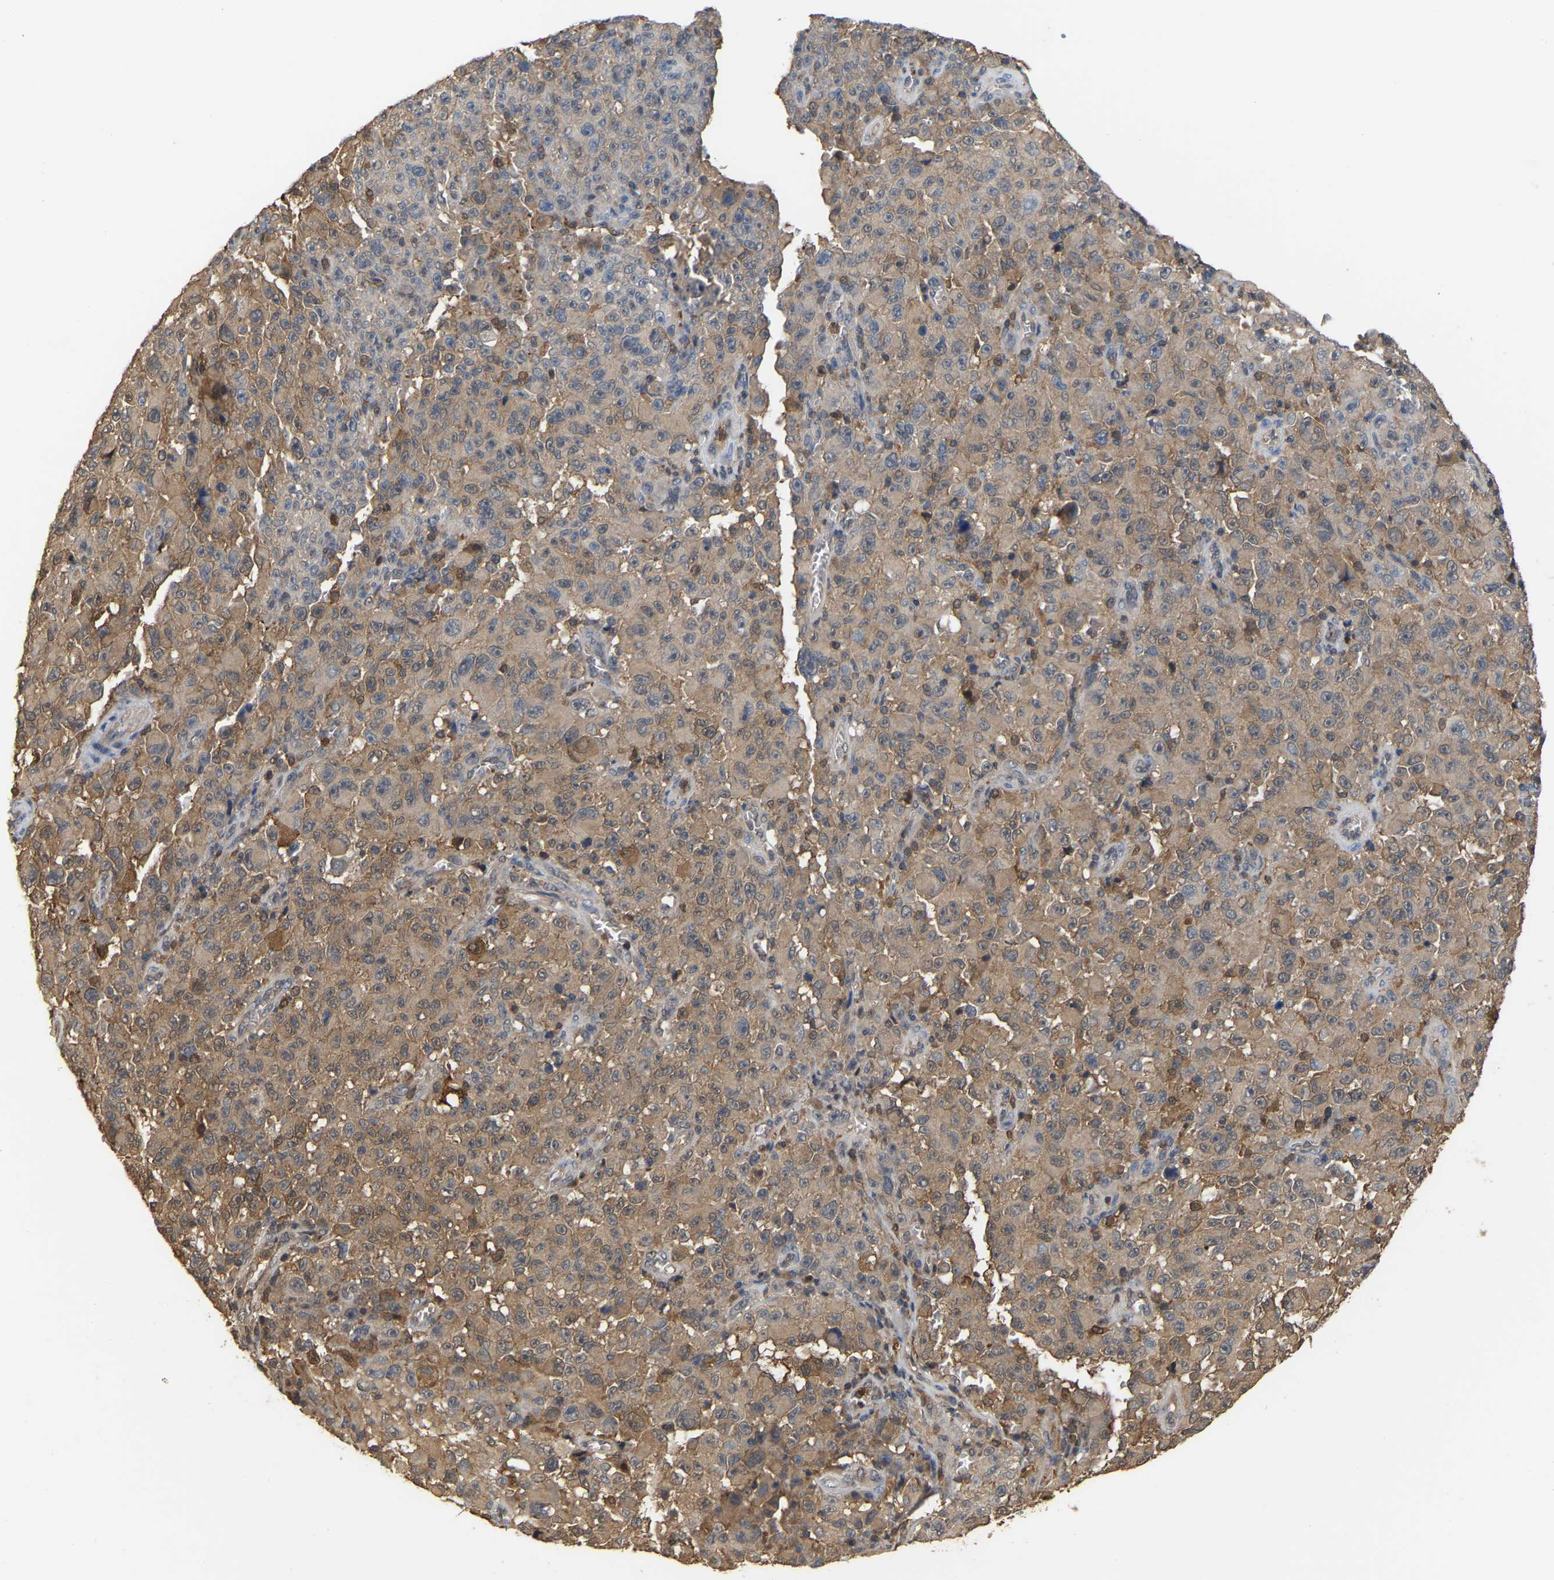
{"staining": {"intensity": "moderate", "quantity": "25%-75%", "location": "cytoplasmic/membranous"}, "tissue": "melanoma", "cell_type": "Tumor cells", "image_type": "cancer", "snomed": [{"axis": "morphology", "description": "Malignant melanoma, NOS"}, {"axis": "topography", "description": "Skin"}], "caption": "Immunohistochemistry (DAB) staining of melanoma shows moderate cytoplasmic/membranous protein expression in approximately 25%-75% of tumor cells. (Stains: DAB (3,3'-diaminobenzidine) in brown, nuclei in blue, Microscopy: brightfield microscopy at high magnification).", "gene": "MTPN", "patient": {"sex": "female", "age": 82}}